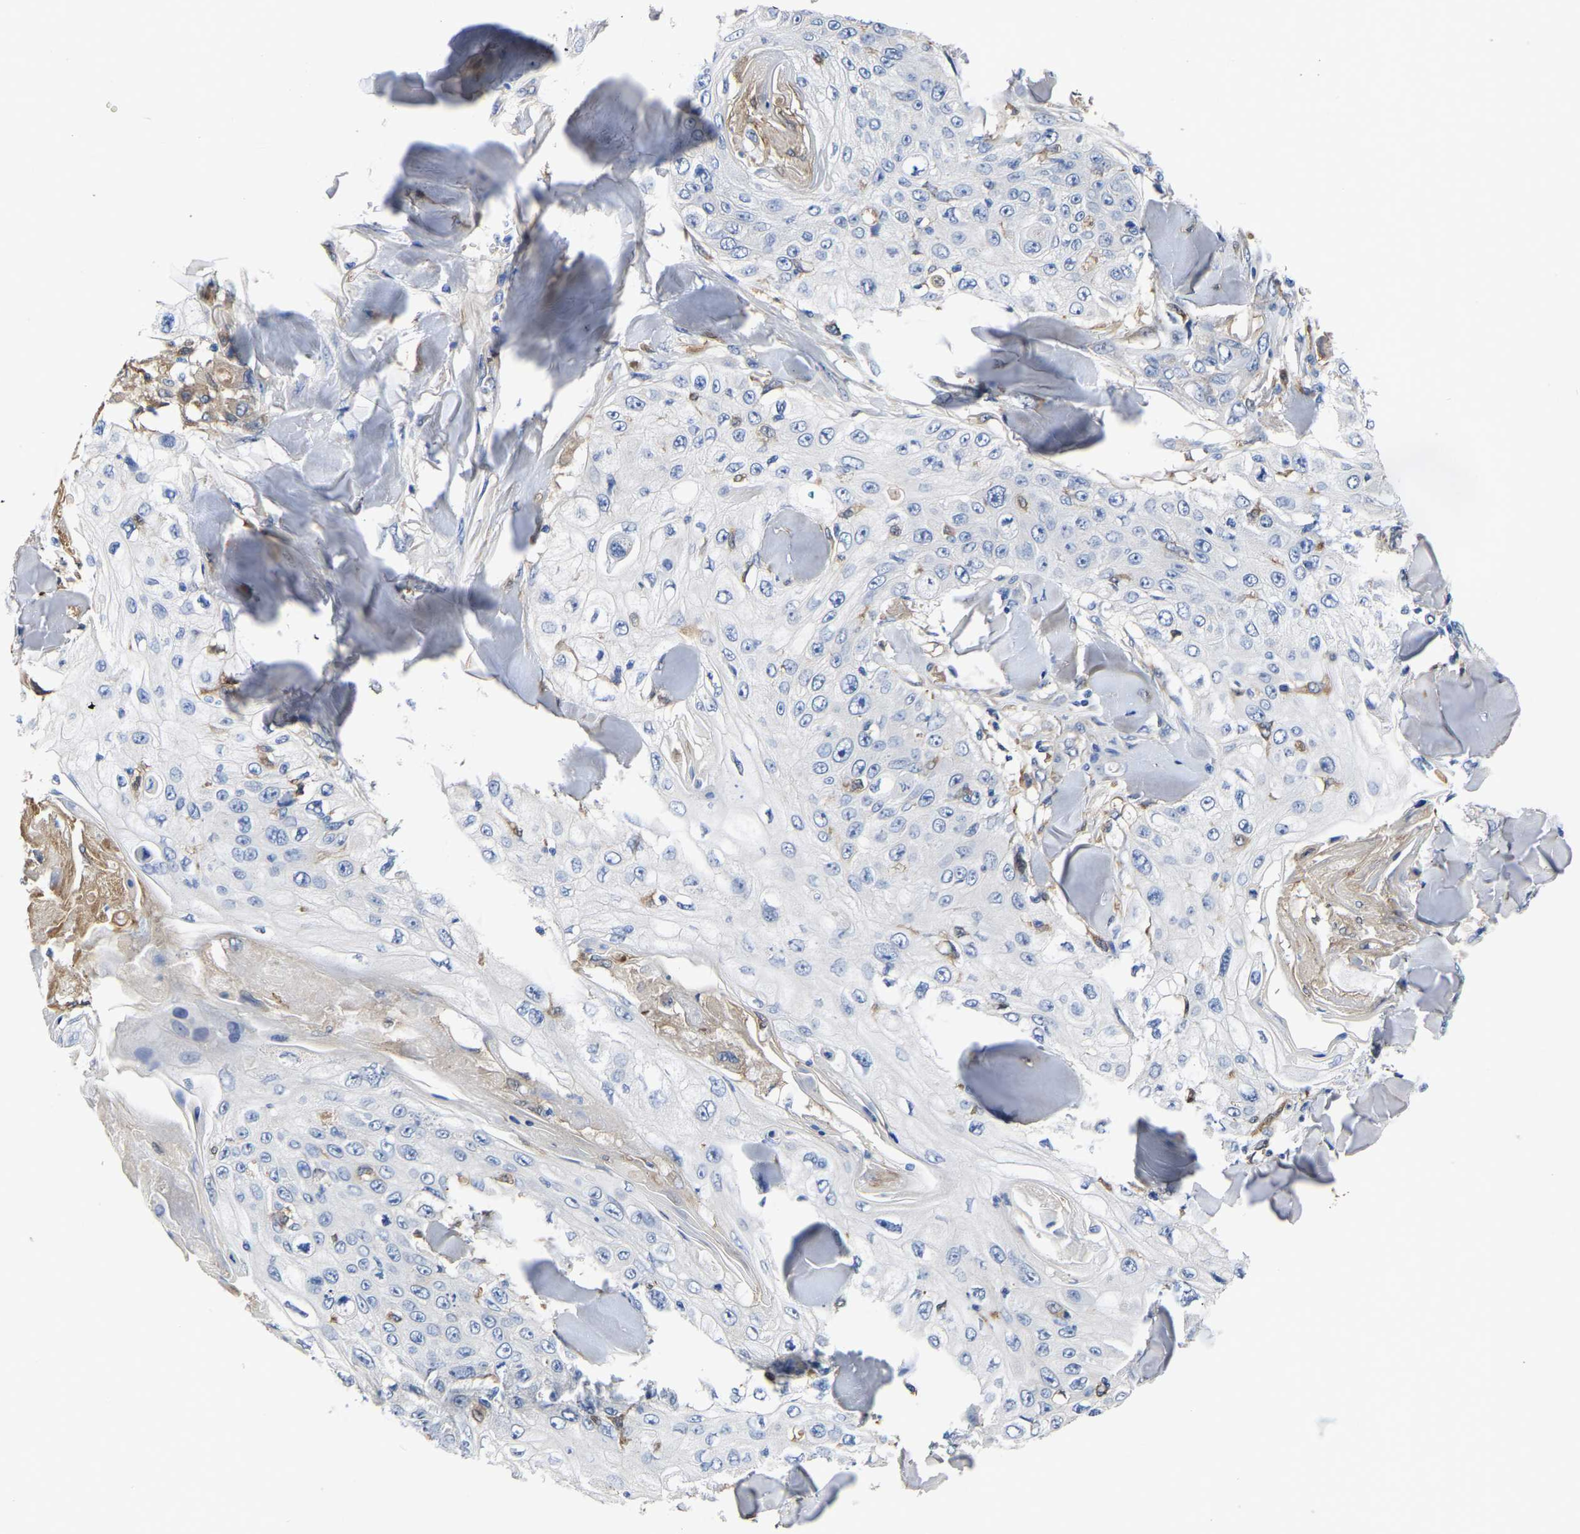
{"staining": {"intensity": "negative", "quantity": "none", "location": "none"}, "tissue": "skin cancer", "cell_type": "Tumor cells", "image_type": "cancer", "snomed": [{"axis": "morphology", "description": "Squamous cell carcinoma, NOS"}, {"axis": "topography", "description": "Skin"}], "caption": "This is a histopathology image of immunohistochemistry (IHC) staining of squamous cell carcinoma (skin), which shows no staining in tumor cells. (DAB IHC visualized using brightfield microscopy, high magnification).", "gene": "ATG2B", "patient": {"sex": "male", "age": 86}}